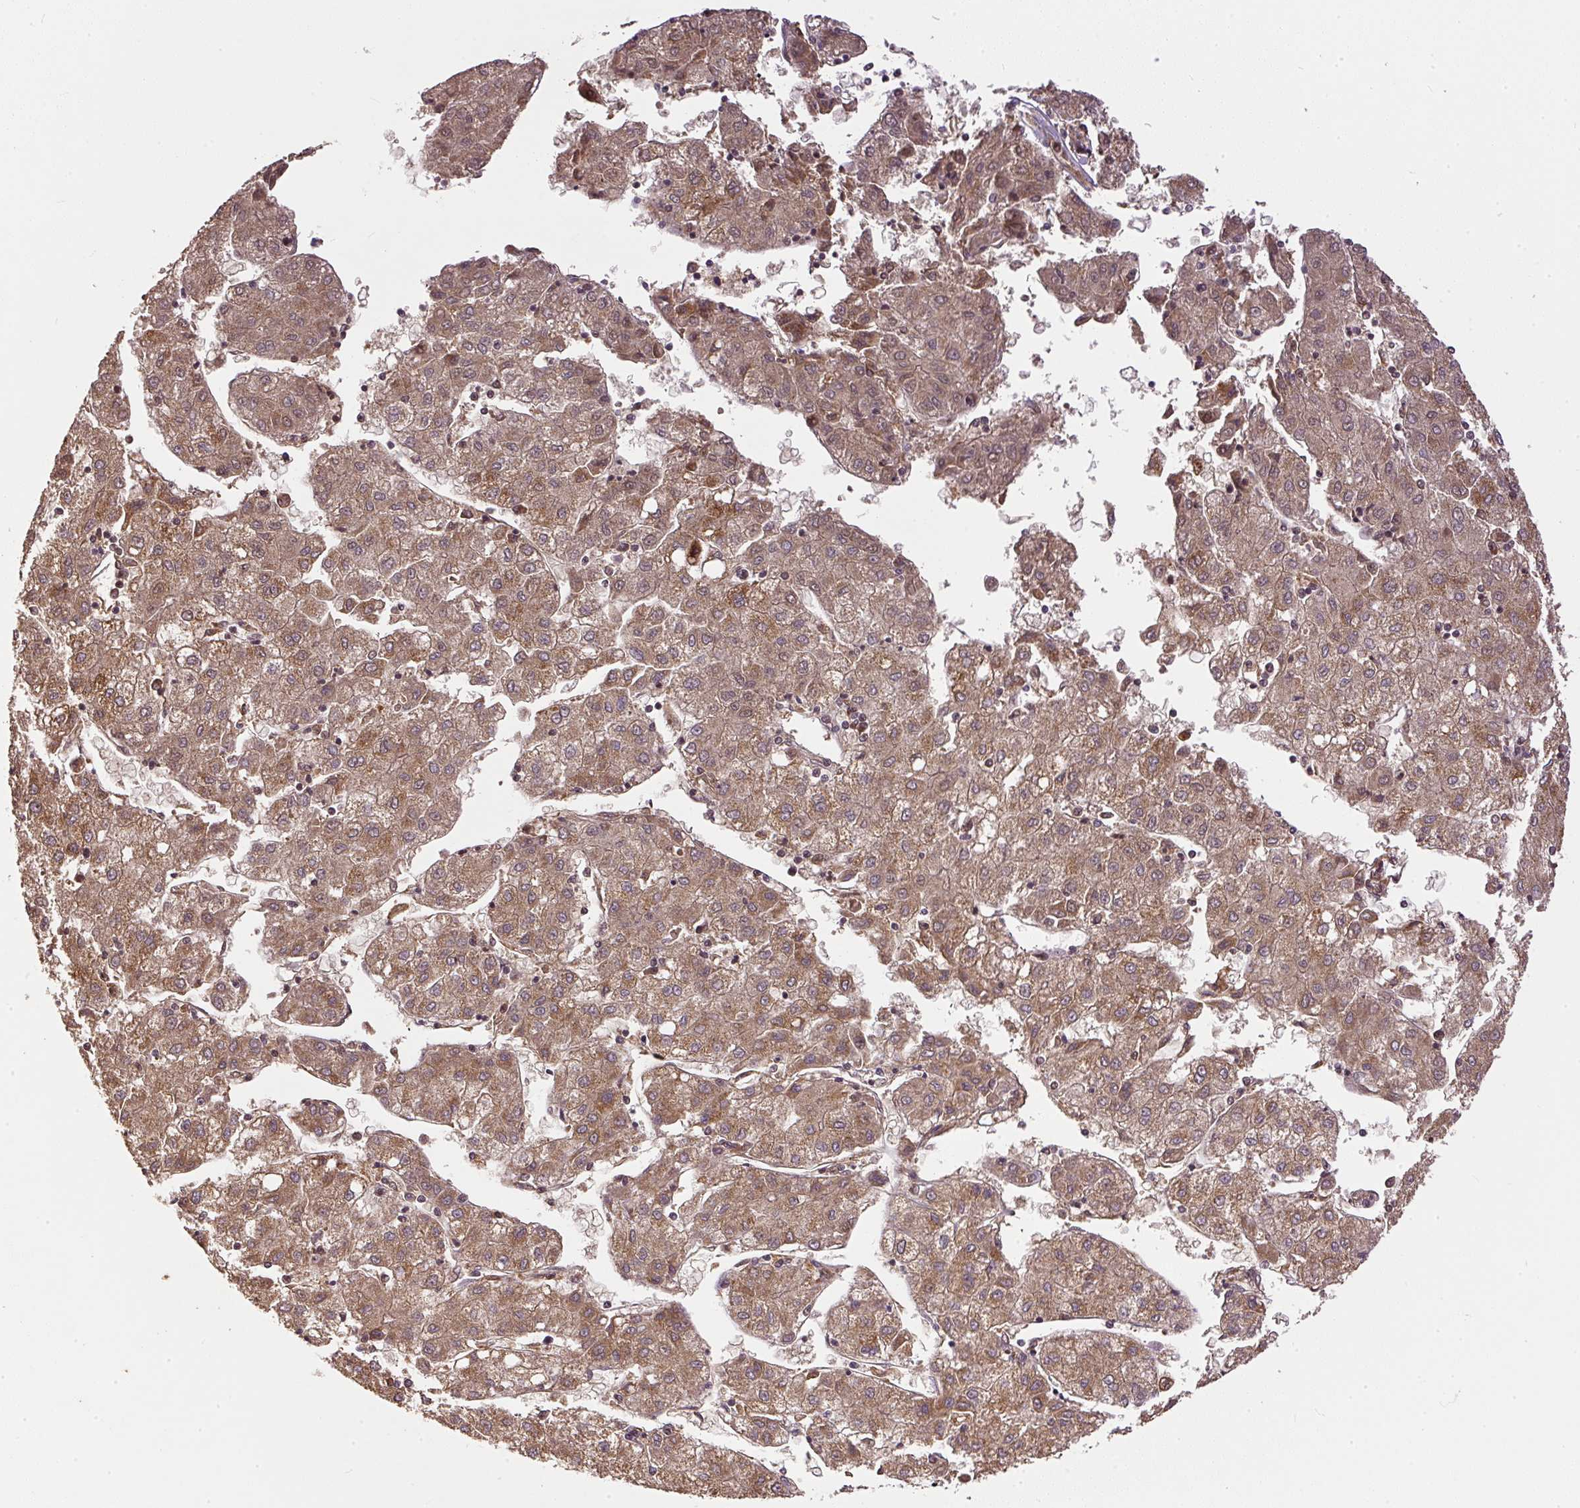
{"staining": {"intensity": "moderate", "quantity": ">75%", "location": "cytoplasmic/membranous"}, "tissue": "liver cancer", "cell_type": "Tumor cells", "image_type": "cancer", "snomed": [{"axis": "morphology", "description": "Carcinoma, Hepatocellular, NOS"}, {"axis": "topography", "description": "Liver"}], "caption": "The histopathology image displays a brown stain indicating the presence of a protein in the cytoplasmic/membranous of tumor cells in hepatocellular carcinoma (liver). The staining was performed using DAB to visualize the protein expression in brown, while the nuclei were stained in blue with hematoxylin (Magnification: 20x).", "gene": "DAPK1", "patient": {"sex": "male", "age": 72}}